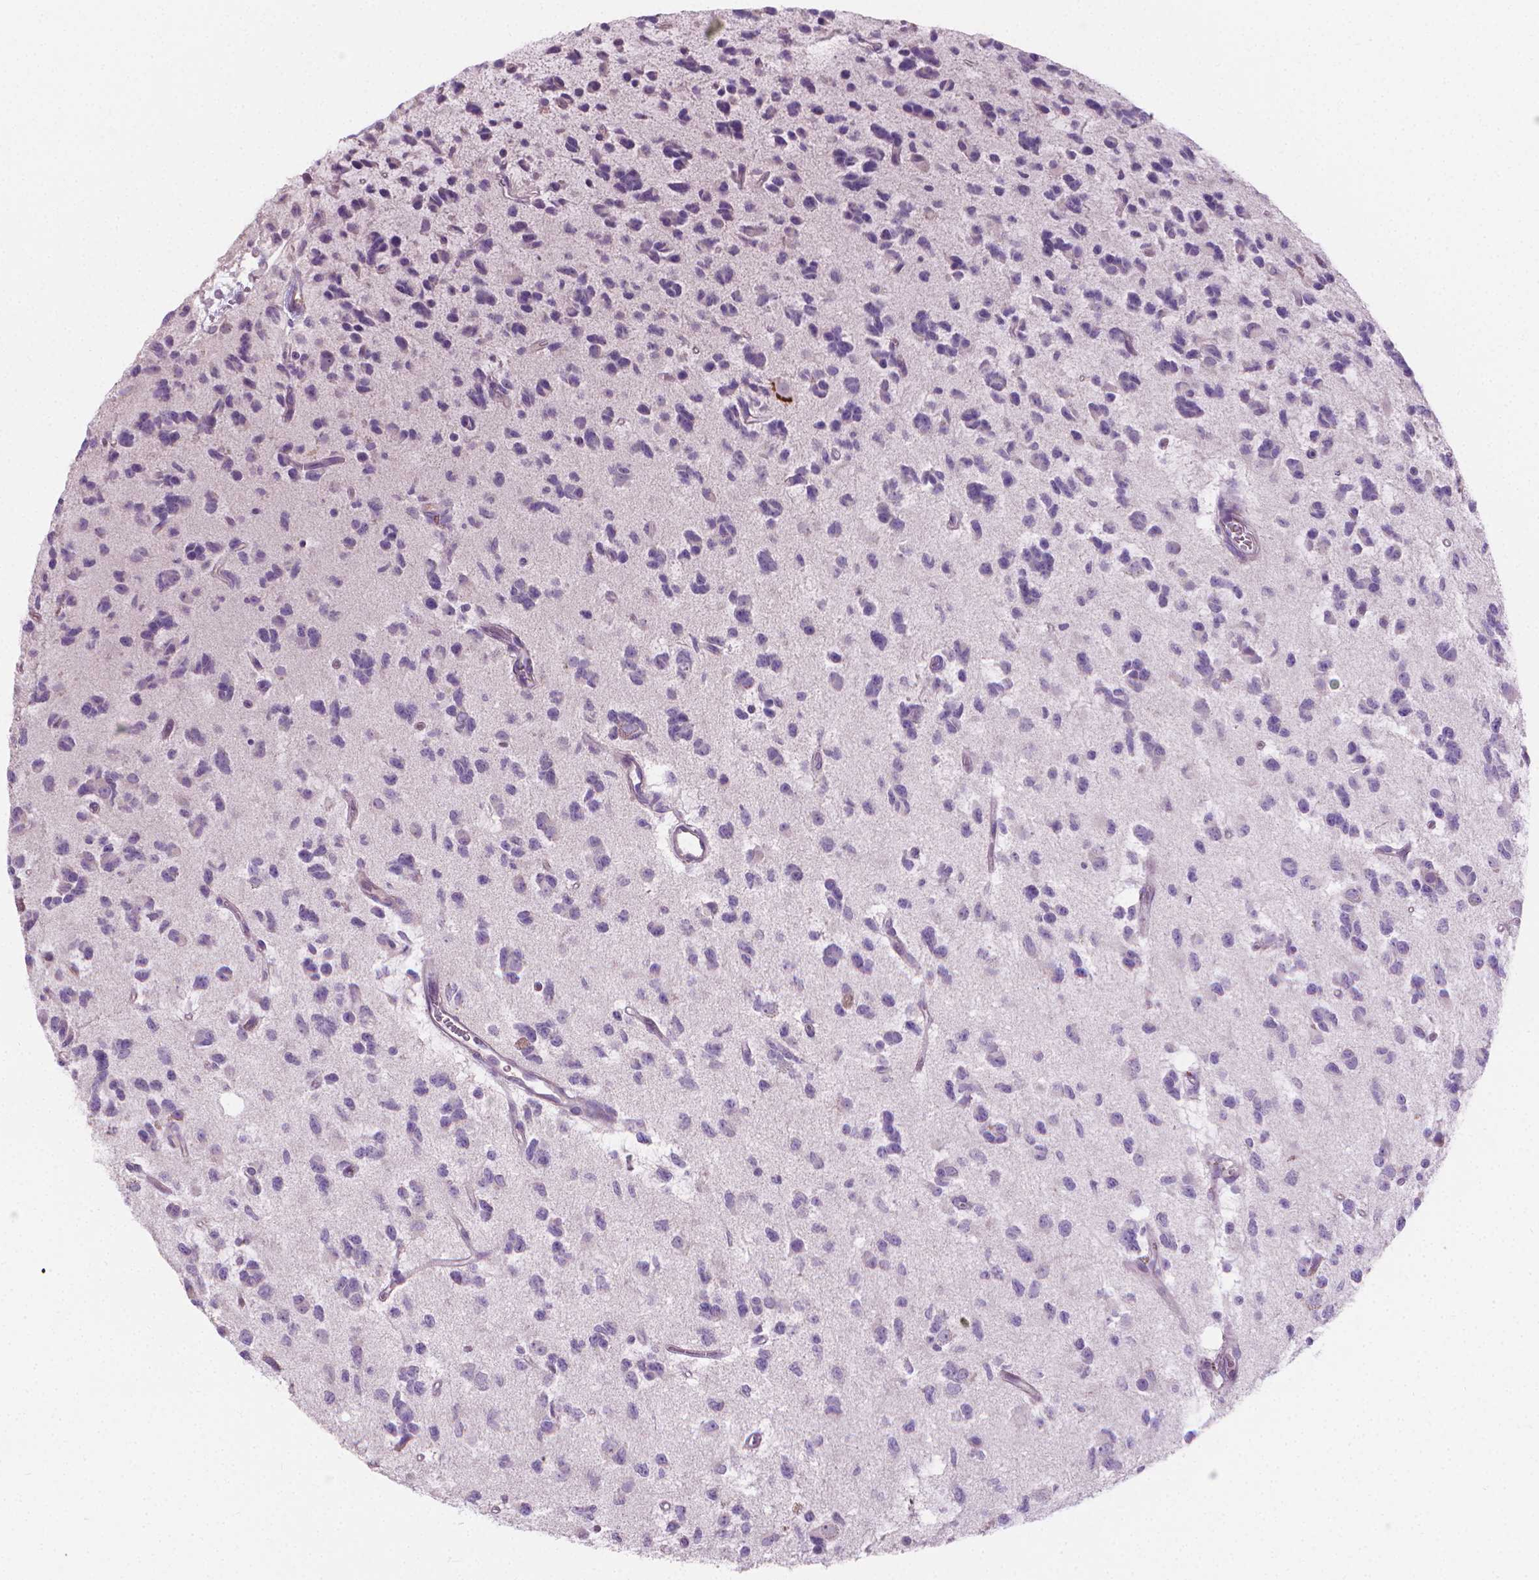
{"staining": {"intensity": "negative", "quantity": "none", "location": "none"}, "tissue": "glioma", "cell_type": "Tumor cells", "image_type": "cancer", "snomed": [{"axis": "morphology", "description": "Glioma, malignant, Low grade"}, {"axis": "topography", "description": "Brain"}], "caption": "DAB immunohistochemical staining of human glioma exhibits no significant expression in tumor cells. (Immunohistochemistry (ihc), brightfield microscopy, high magnification).", "gene": "CABCOCO1", "patient": {"sex": "female", "age": 45}}